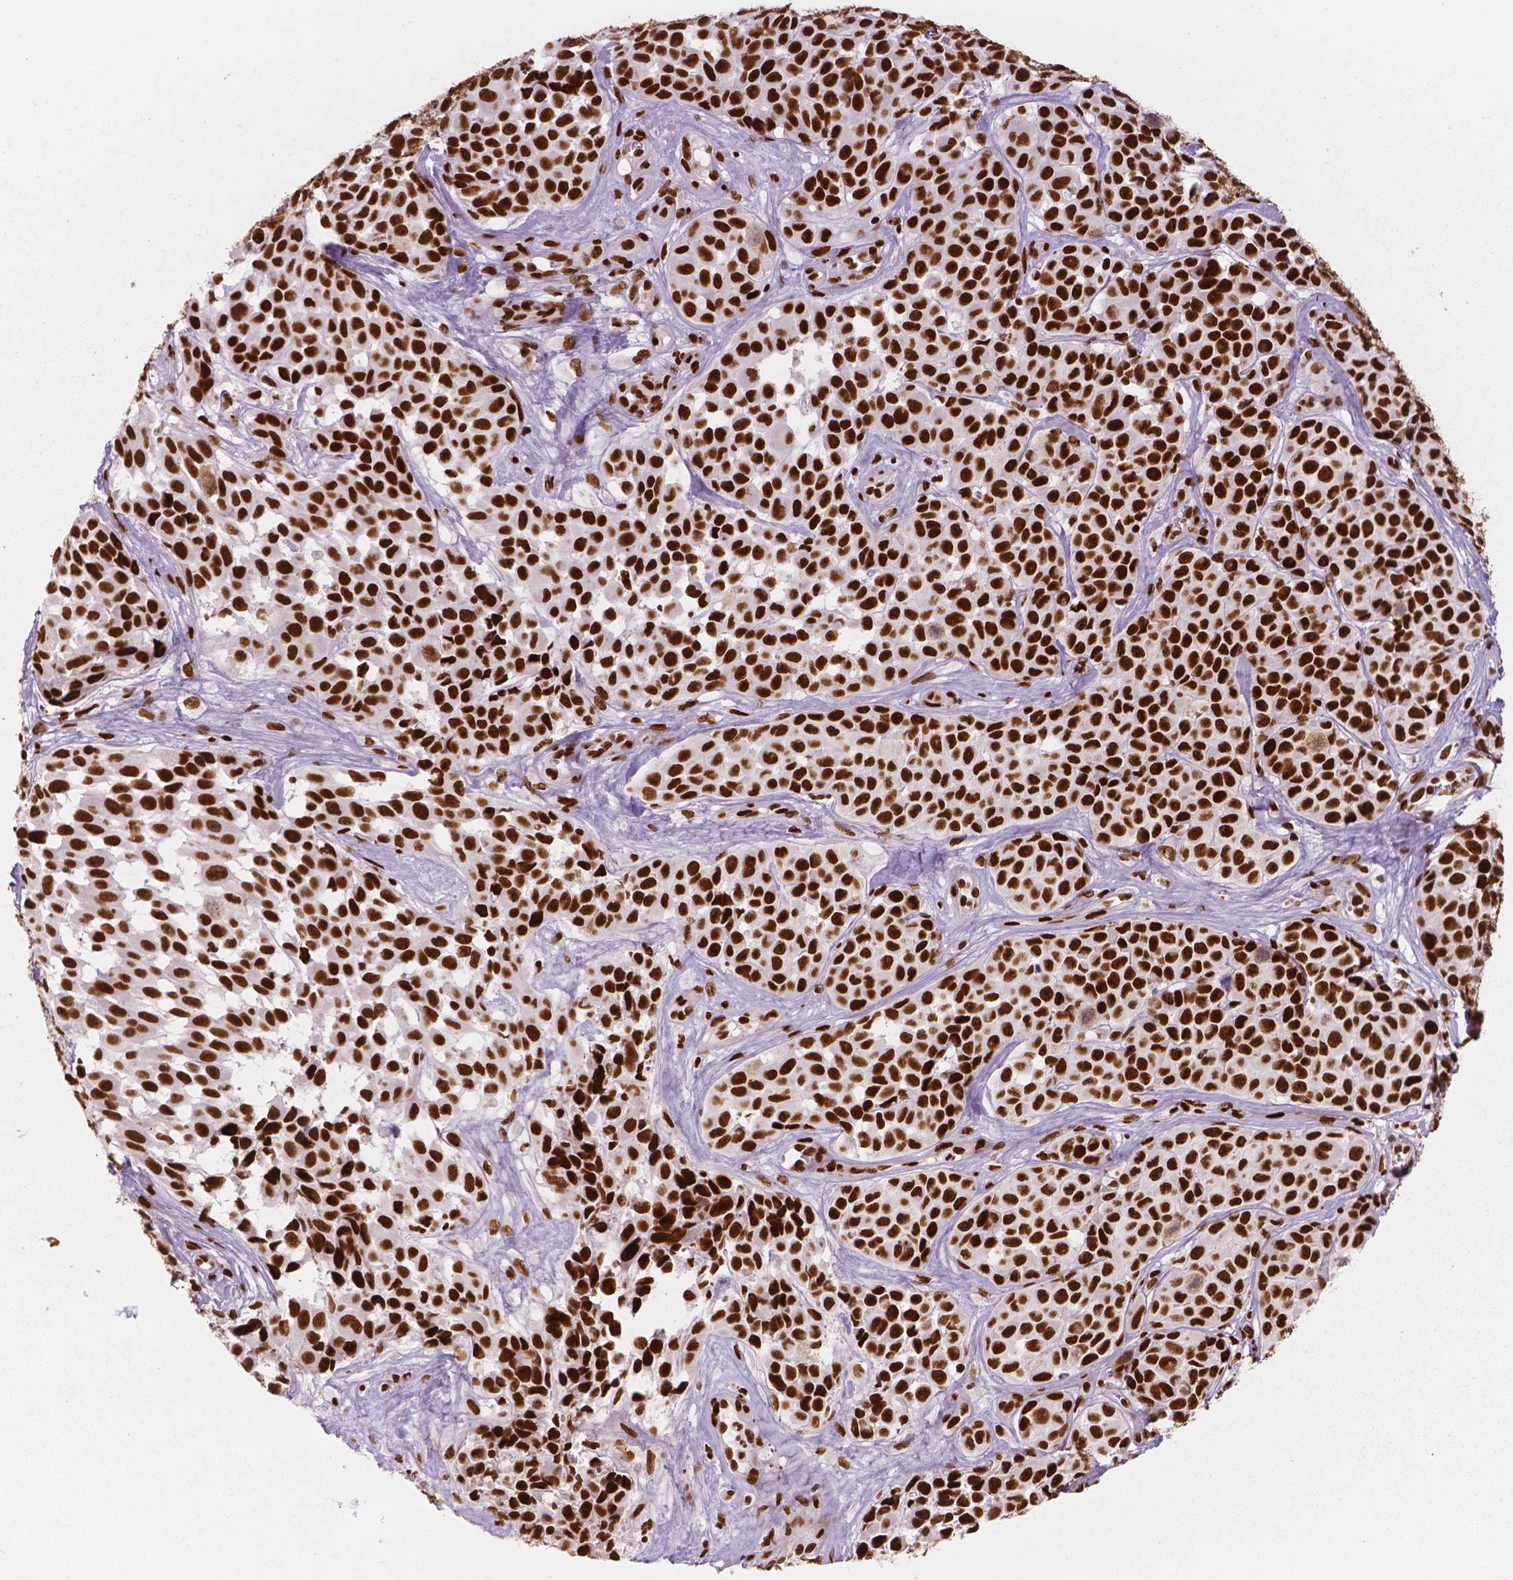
{"staining": {"intensity": "strong", "quantity": ">75%", "location": "nuclear"}, "tissue": "melanoma", "cell_type": "Tumor cells", "image_type": "cancer", "snomed": [{"axis": "morphology", "description": "Malignant melanoma, NOS"}, {"axis": "topography", "description": "Skin"}], "caption": "Melanoma was stained to show a protein in brown. There is high levels of strong nuclear expression in about >75% of tumor cells. The staining was performed using DAB (3,3'-diaminobenzidine) to visualize the protein expression in brown, while the nuclei were stained in blue with hematoxylin (Magnification: 20x).", "gene": "BRD4", "patient": {"sex": "female", "age": 88}}